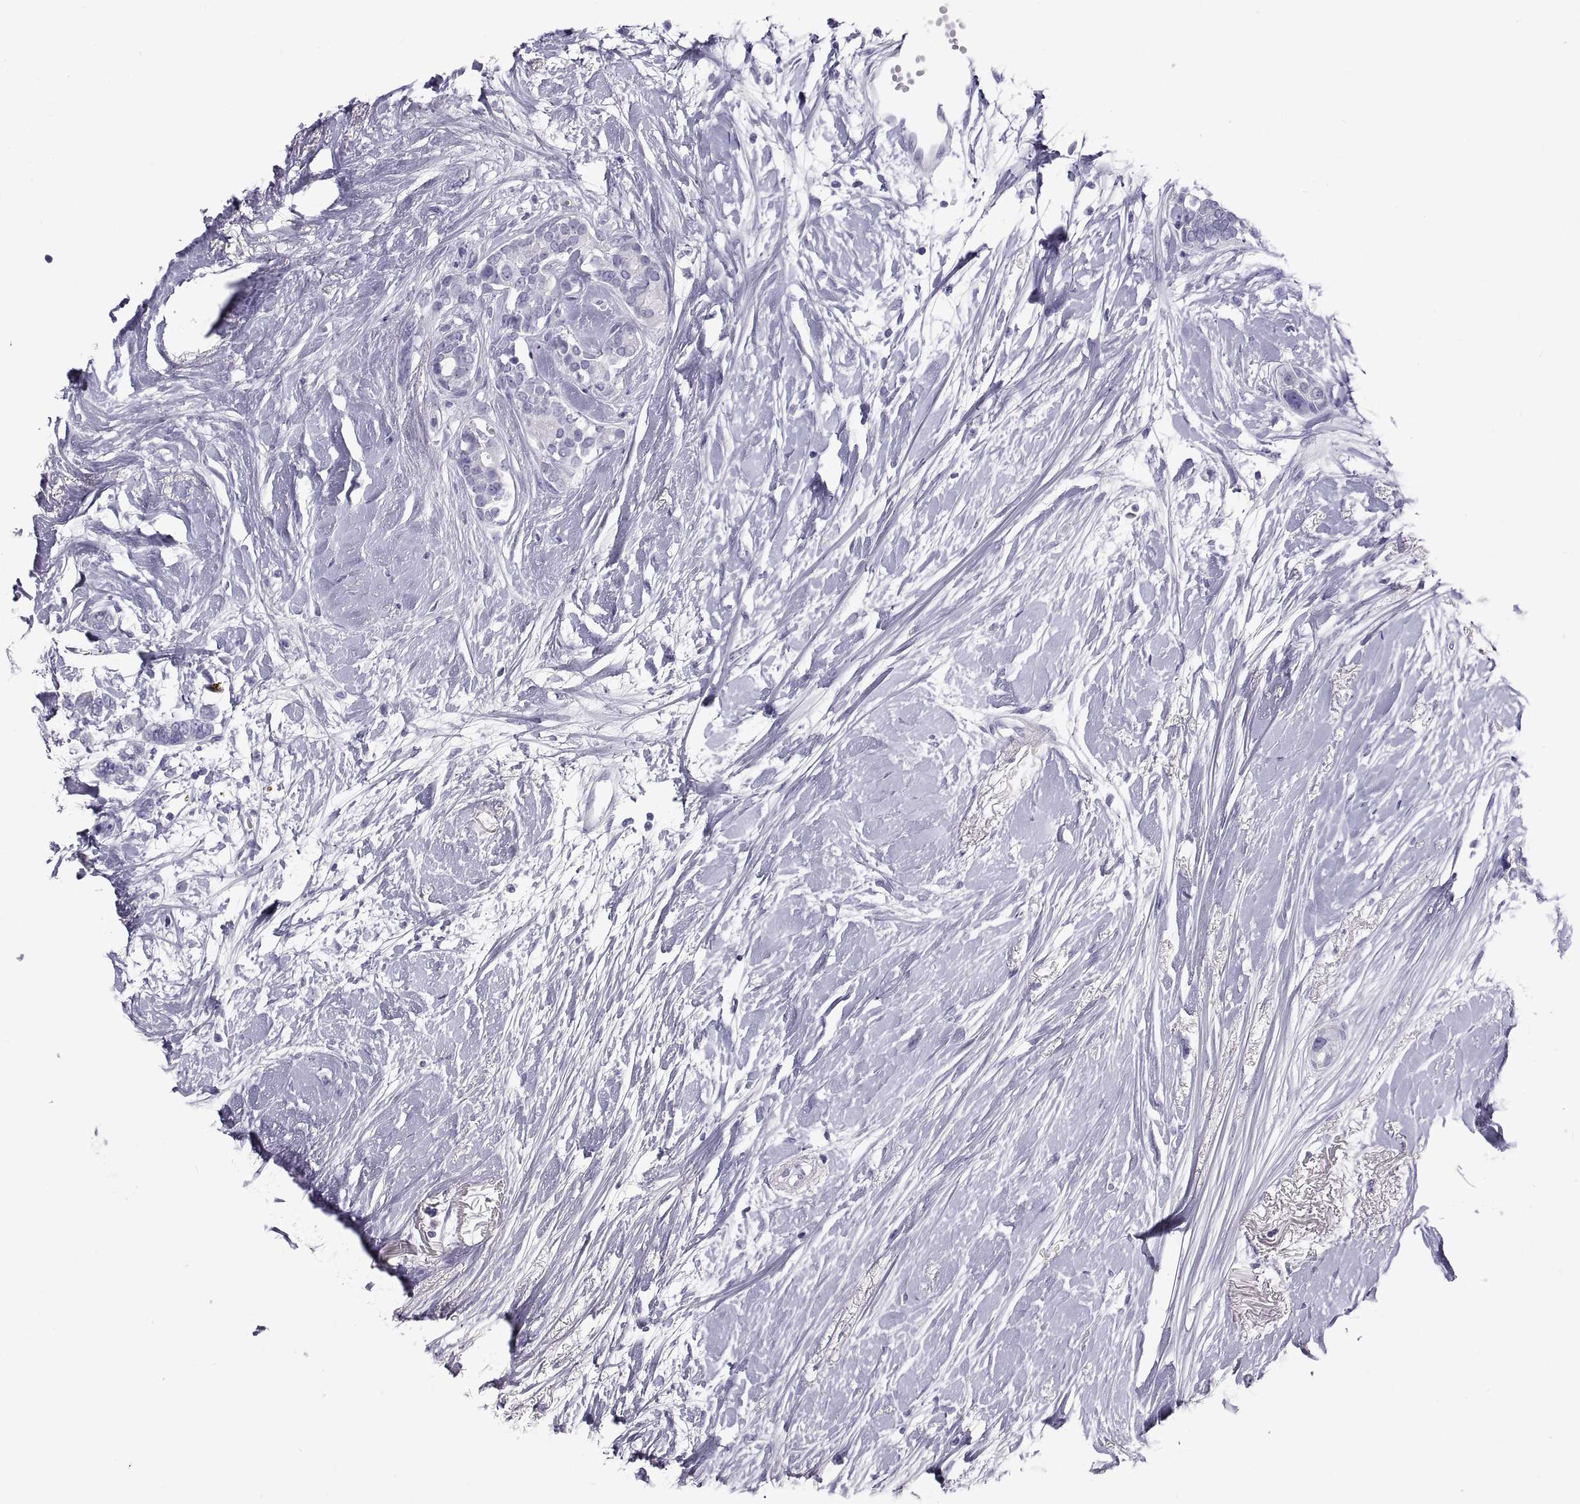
{"staining": {"intensity": "negative", "quantity": "none", "location": "none"}, "tissue": "breast cancer", "cell_type": "Tumor cells", "image_type": "cancer", "snomed": [{"axis": "morphology", "description": "Duct carcinoma"}, {"axis": "topography", "description": "Breast"}], "caption": "Photomicrograph shows no protein expression in tumor cells of breast intraductal carcinoma tissue.", "gene": "NPTX2", "patient": {"sex": "female", "age": 40}}